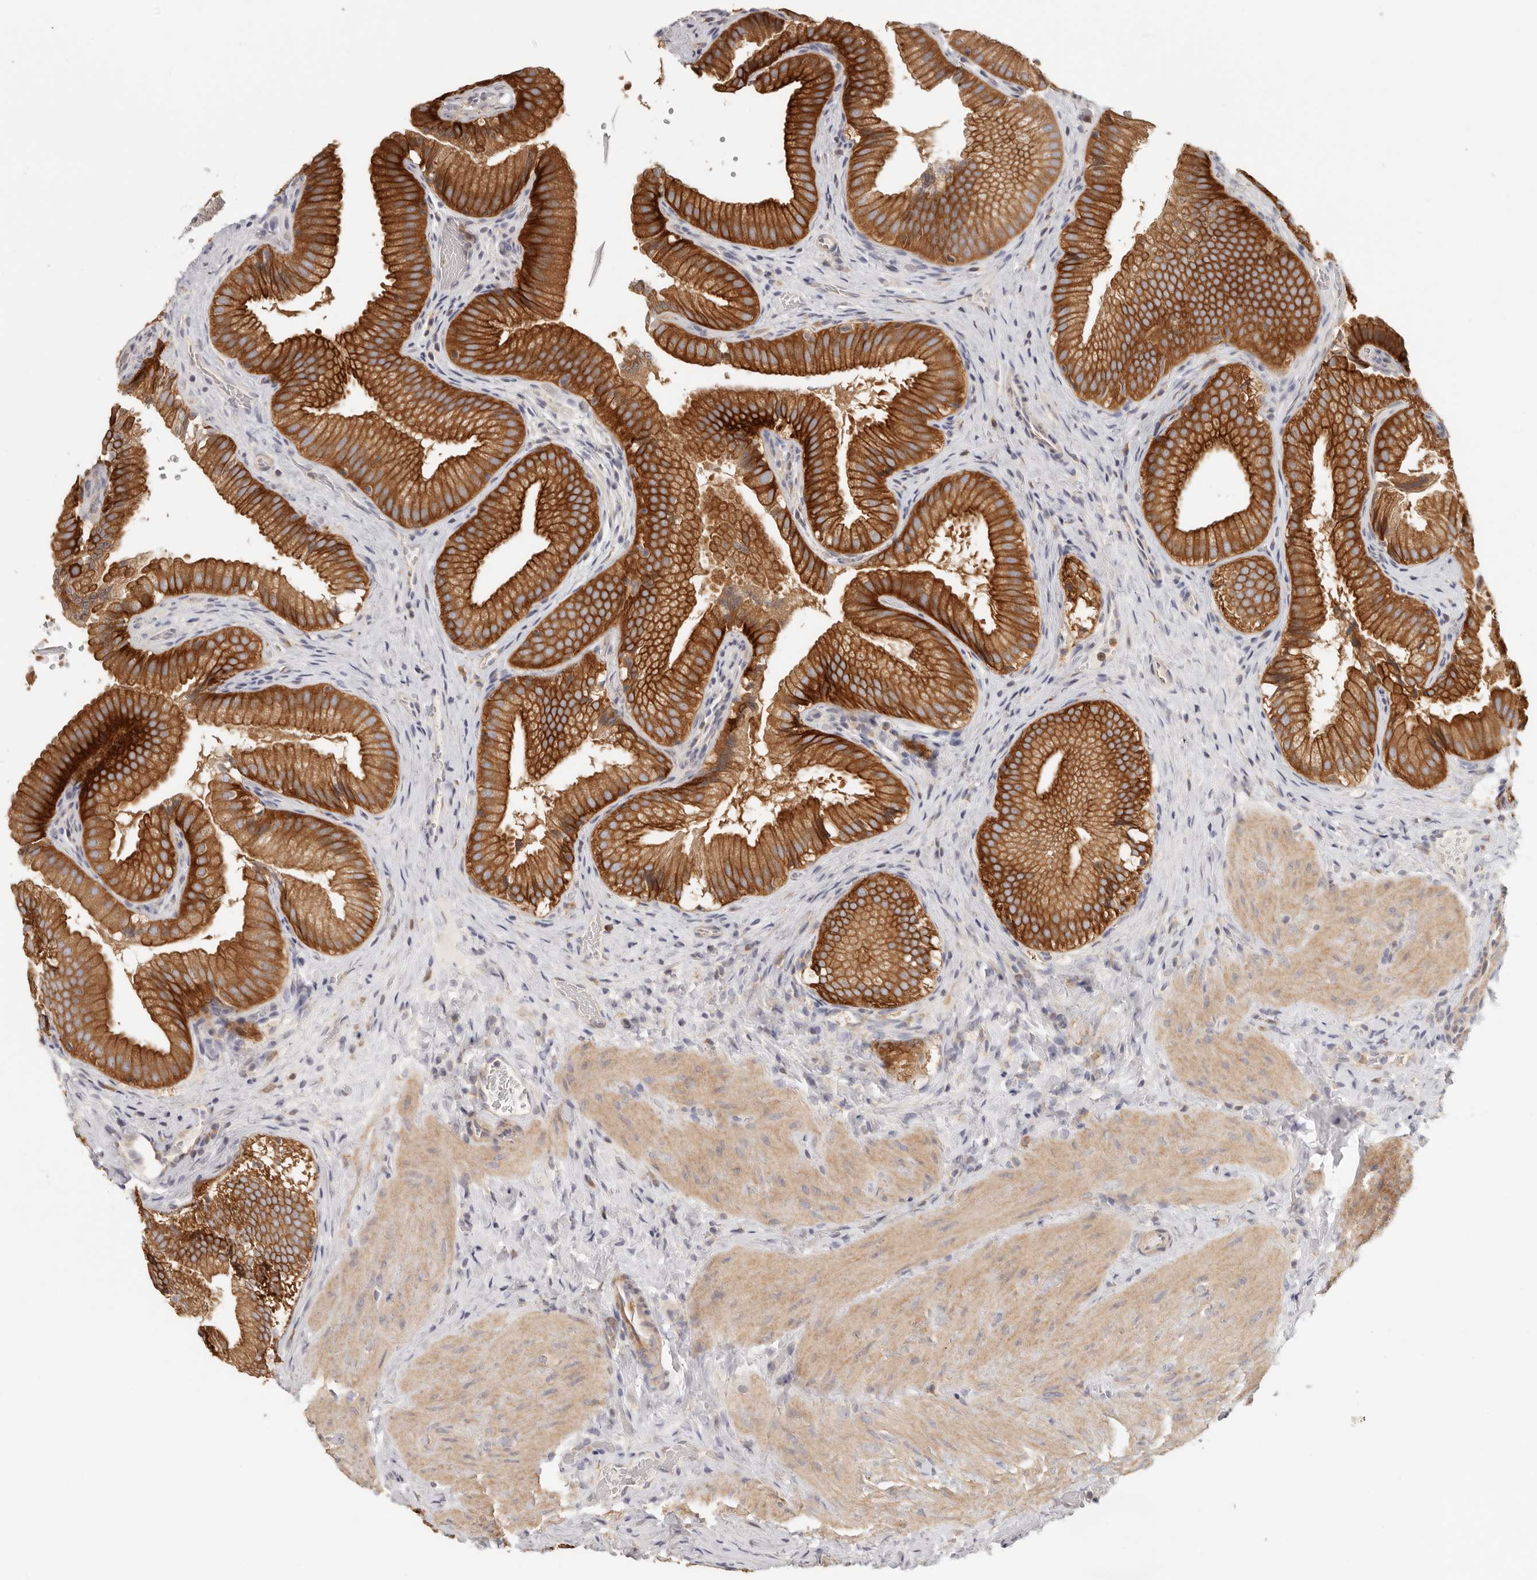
{"staining": {"intensity": "strong", "quantity": ">75%", "location": "cytoplasmic/membranous"}, "tissue": "gallbladder", "cell_type": "Glandular cells", "image_type": "normal", "snomed": [{"axis": "morphology", "description": "Normal tissue, NOS"}, {"axis": "topography", "description": "Gallbladder"}], "caption": "This image reveals IHC staining of unremarkable human gallbladder, with high strong cytoplasmic/membranous positivity in approximately >75% of glandular cells.", "gene": "ANXA9", "patient": {"sex": "female", "age": 30}}